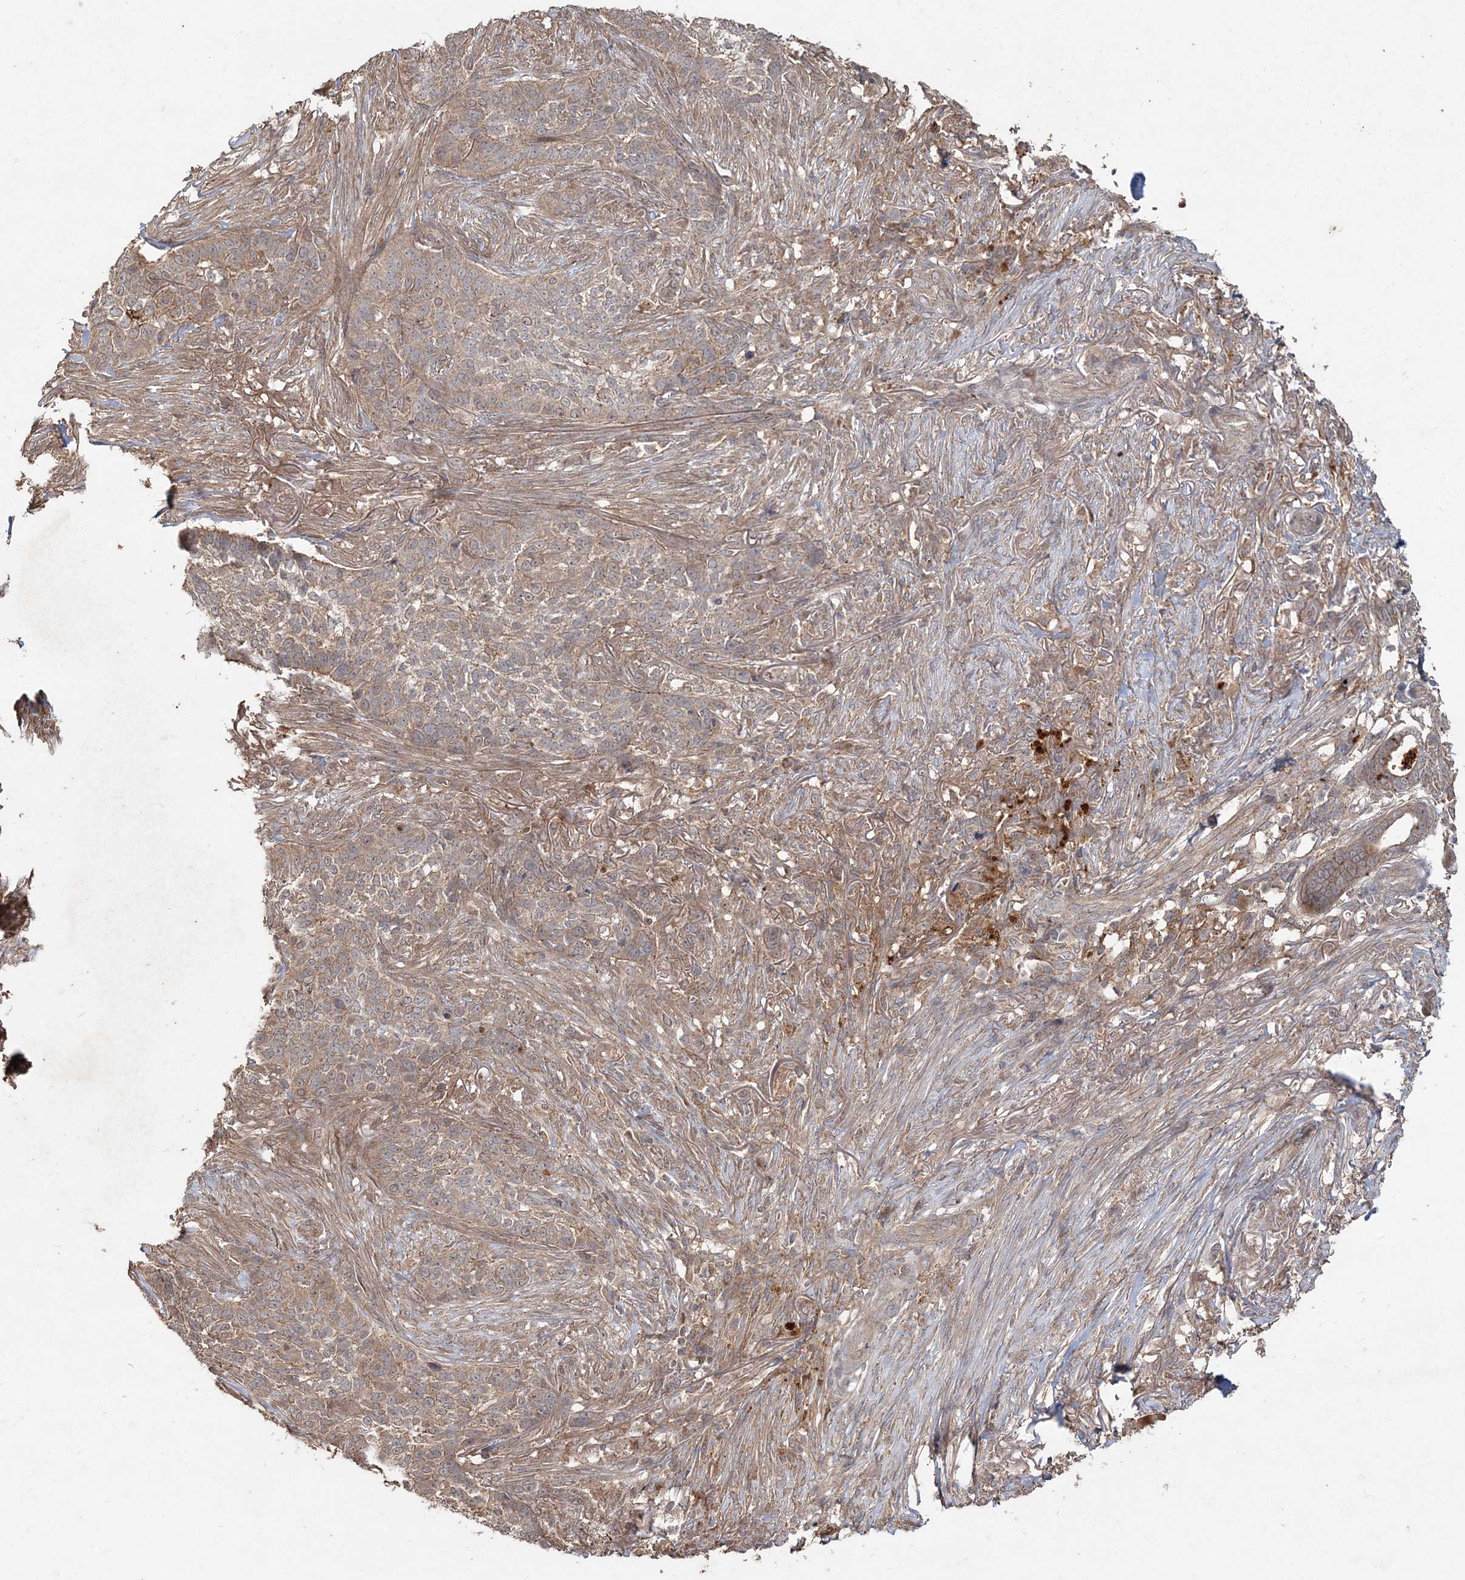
{"staining": {"intensity": "weak", "quantity": ">75%", "location": "cytoplasmic/membranous"}, "tissue": "skin cancer", "cell_type": "Tumor cells", "image_type": "cancer", "snomed": [{"axis": "morphology", "description": "Basal cell carcinoma"}, {"axis": "topography", "description": "Skin"}], "caption": "Immunohistochemistry (IHC) (DAB (3,3'-diaminobenzidine)) staining of human skin cancer (basal cell carcinoma) reveals weak cytoplasmic/membranous protein expression in about >75% of tumor cells.", "gene": "SPRY1", "patient": {"sex": "male", "age": 85}}